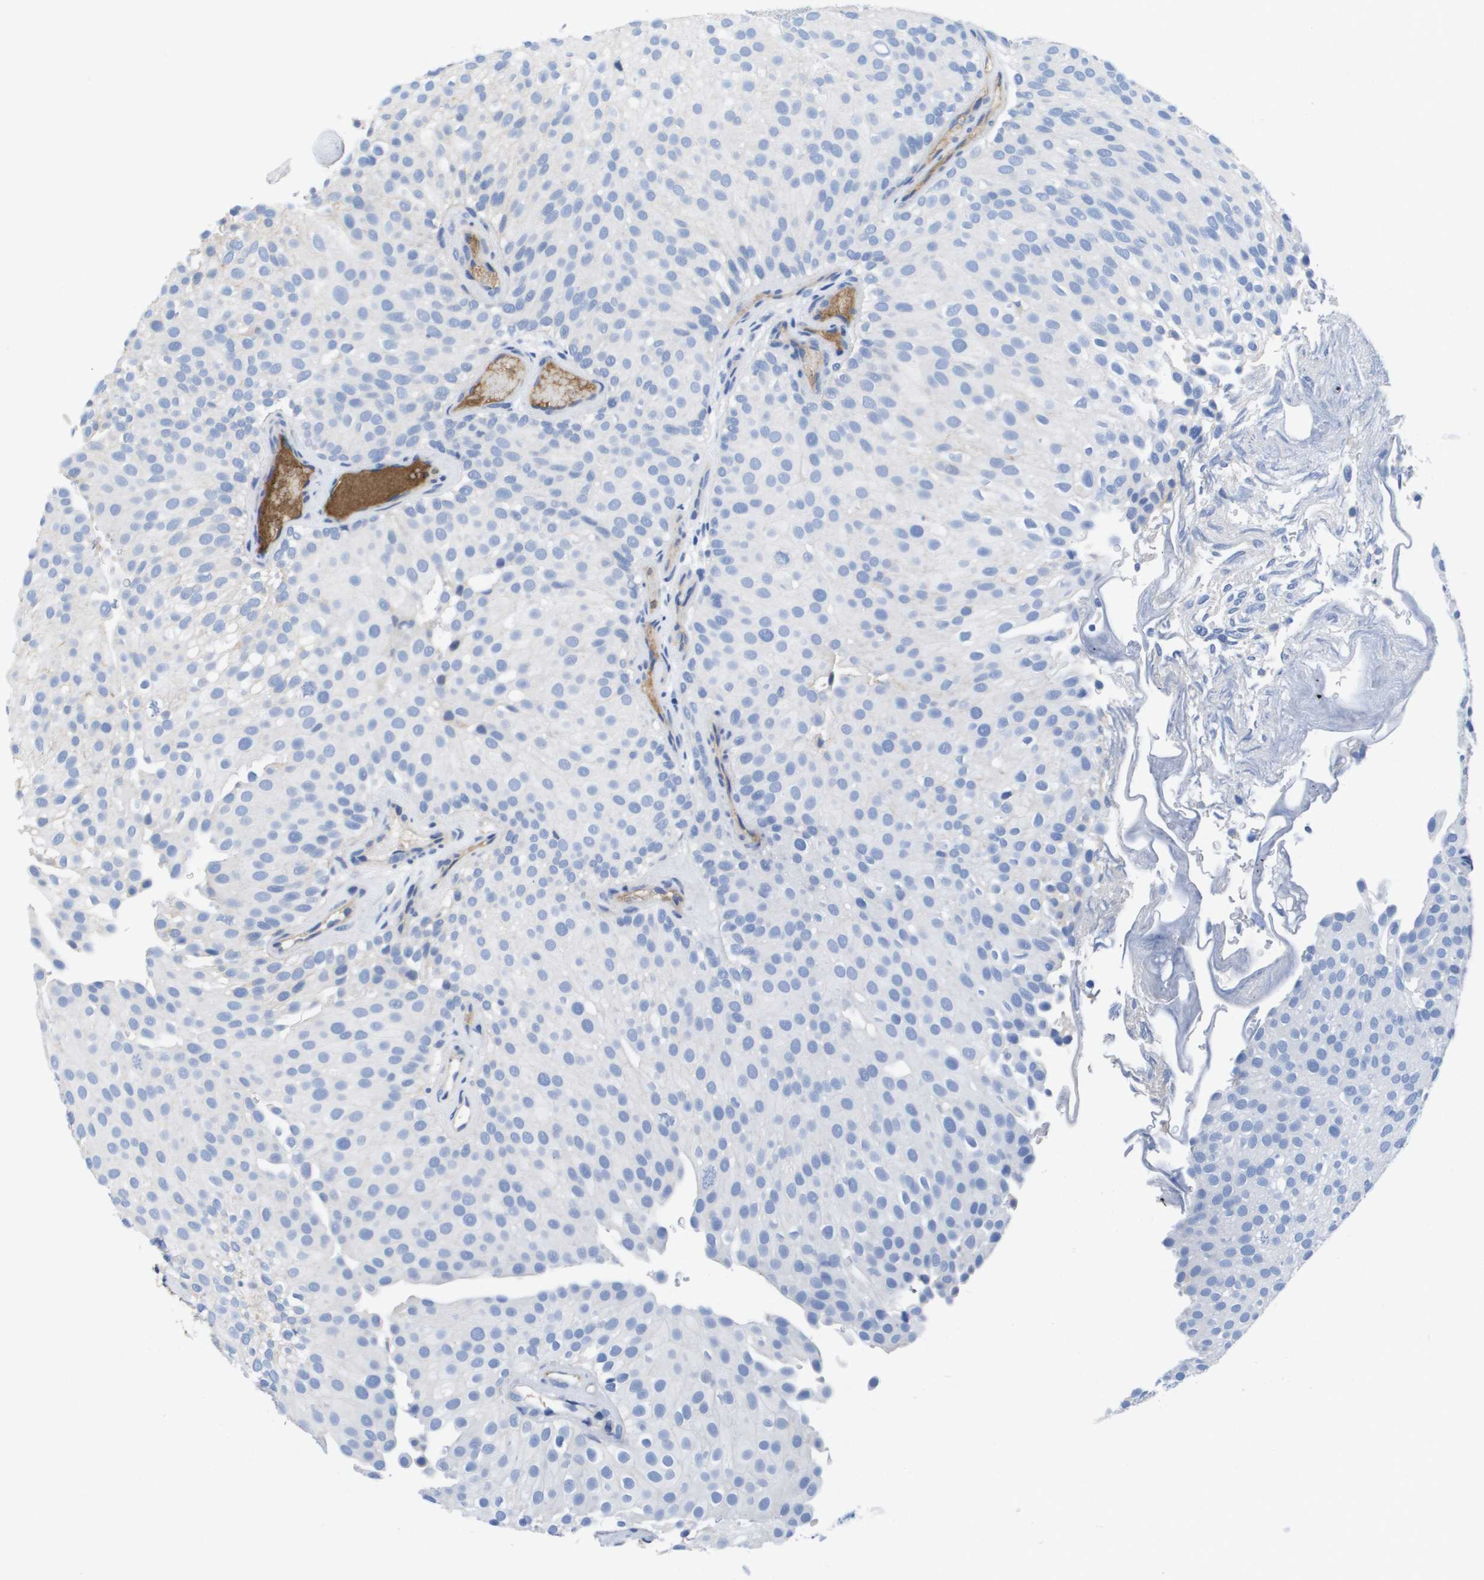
{"staining": {"intensity": "negative", "quantity": "none", "location": "none"}, "tissue": "urothelial cancer", "cell_type": "Tumor cells", "image_type": "cancer", "snomed": [{"axis": "morphology", "description": "Urothelial carcinoma, Low grade"}, {"axis": "topography", "description": "Urinary bladder"}], "caption": "Immunohistochemistry (IHC) of urothelial cancer demonstrates no staining in tumor cells. (Brightfield microscopy of DAB (3,3'-diaminobenzidine) immunohistochemistry at high magnification).", "gene": "APOA1", "patient": {"sex": "female", "age": 75}}